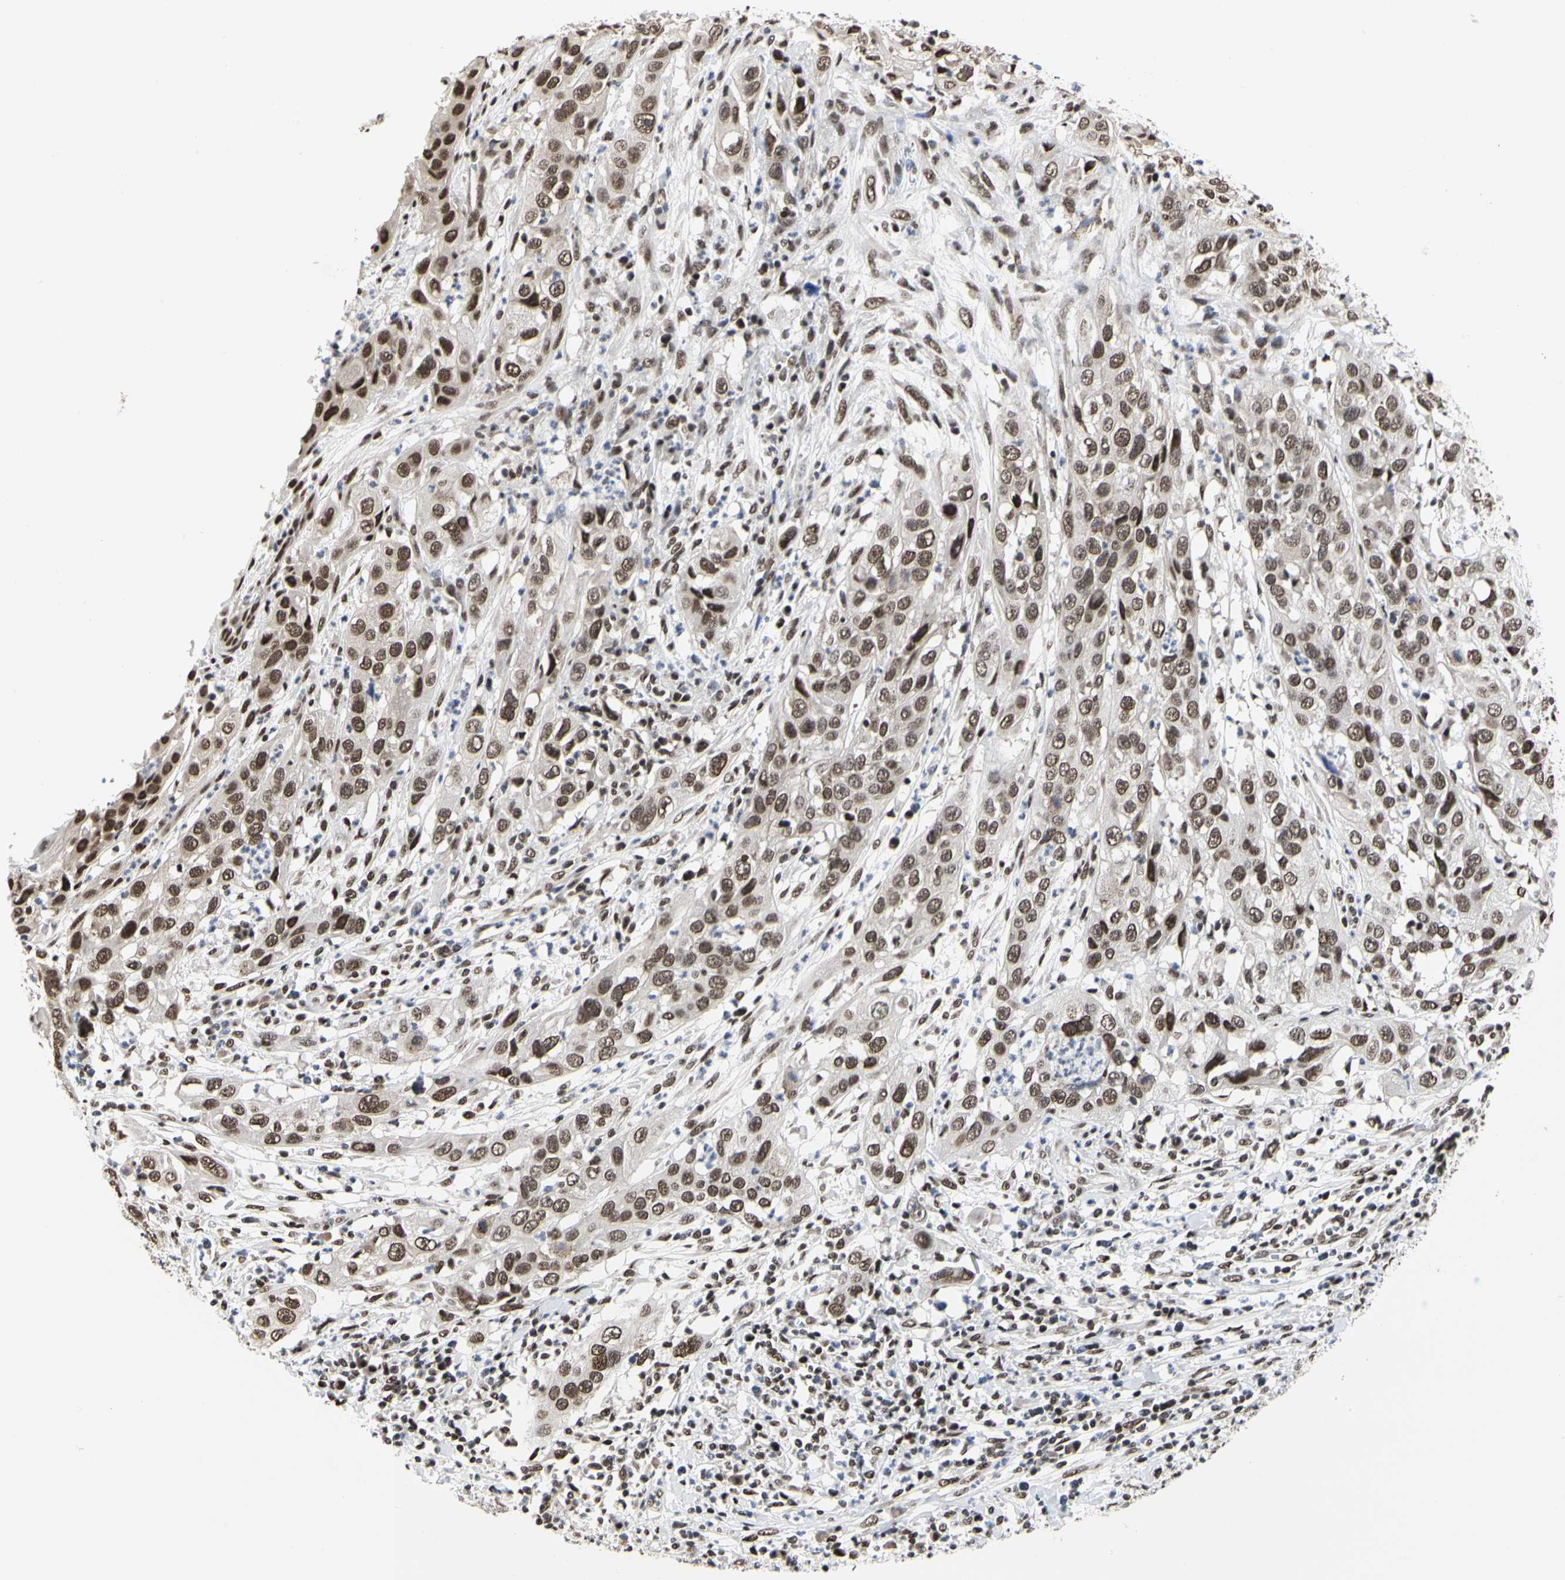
{"staining": {"intensity": "moderate", "quantity": ">75%", "location": "nuclear"}, "tissue": "cervical cancer", "cell_type": "Tumor cells", "image_type": "cancer", "snomed": [{"axis": "morphology", "description": "Squamous cell carcinoma, NOS"}, {"axis": "topography", "description": "Cervix"}], "caption": "Brown immunohistochemical staining in human squamous cell carcinoma (cervical) displays moderate nuclear staining in approximately >75% of tumor cells.", "gene": "PRMT3", "patient": {"sex": "female", "age": 32}}